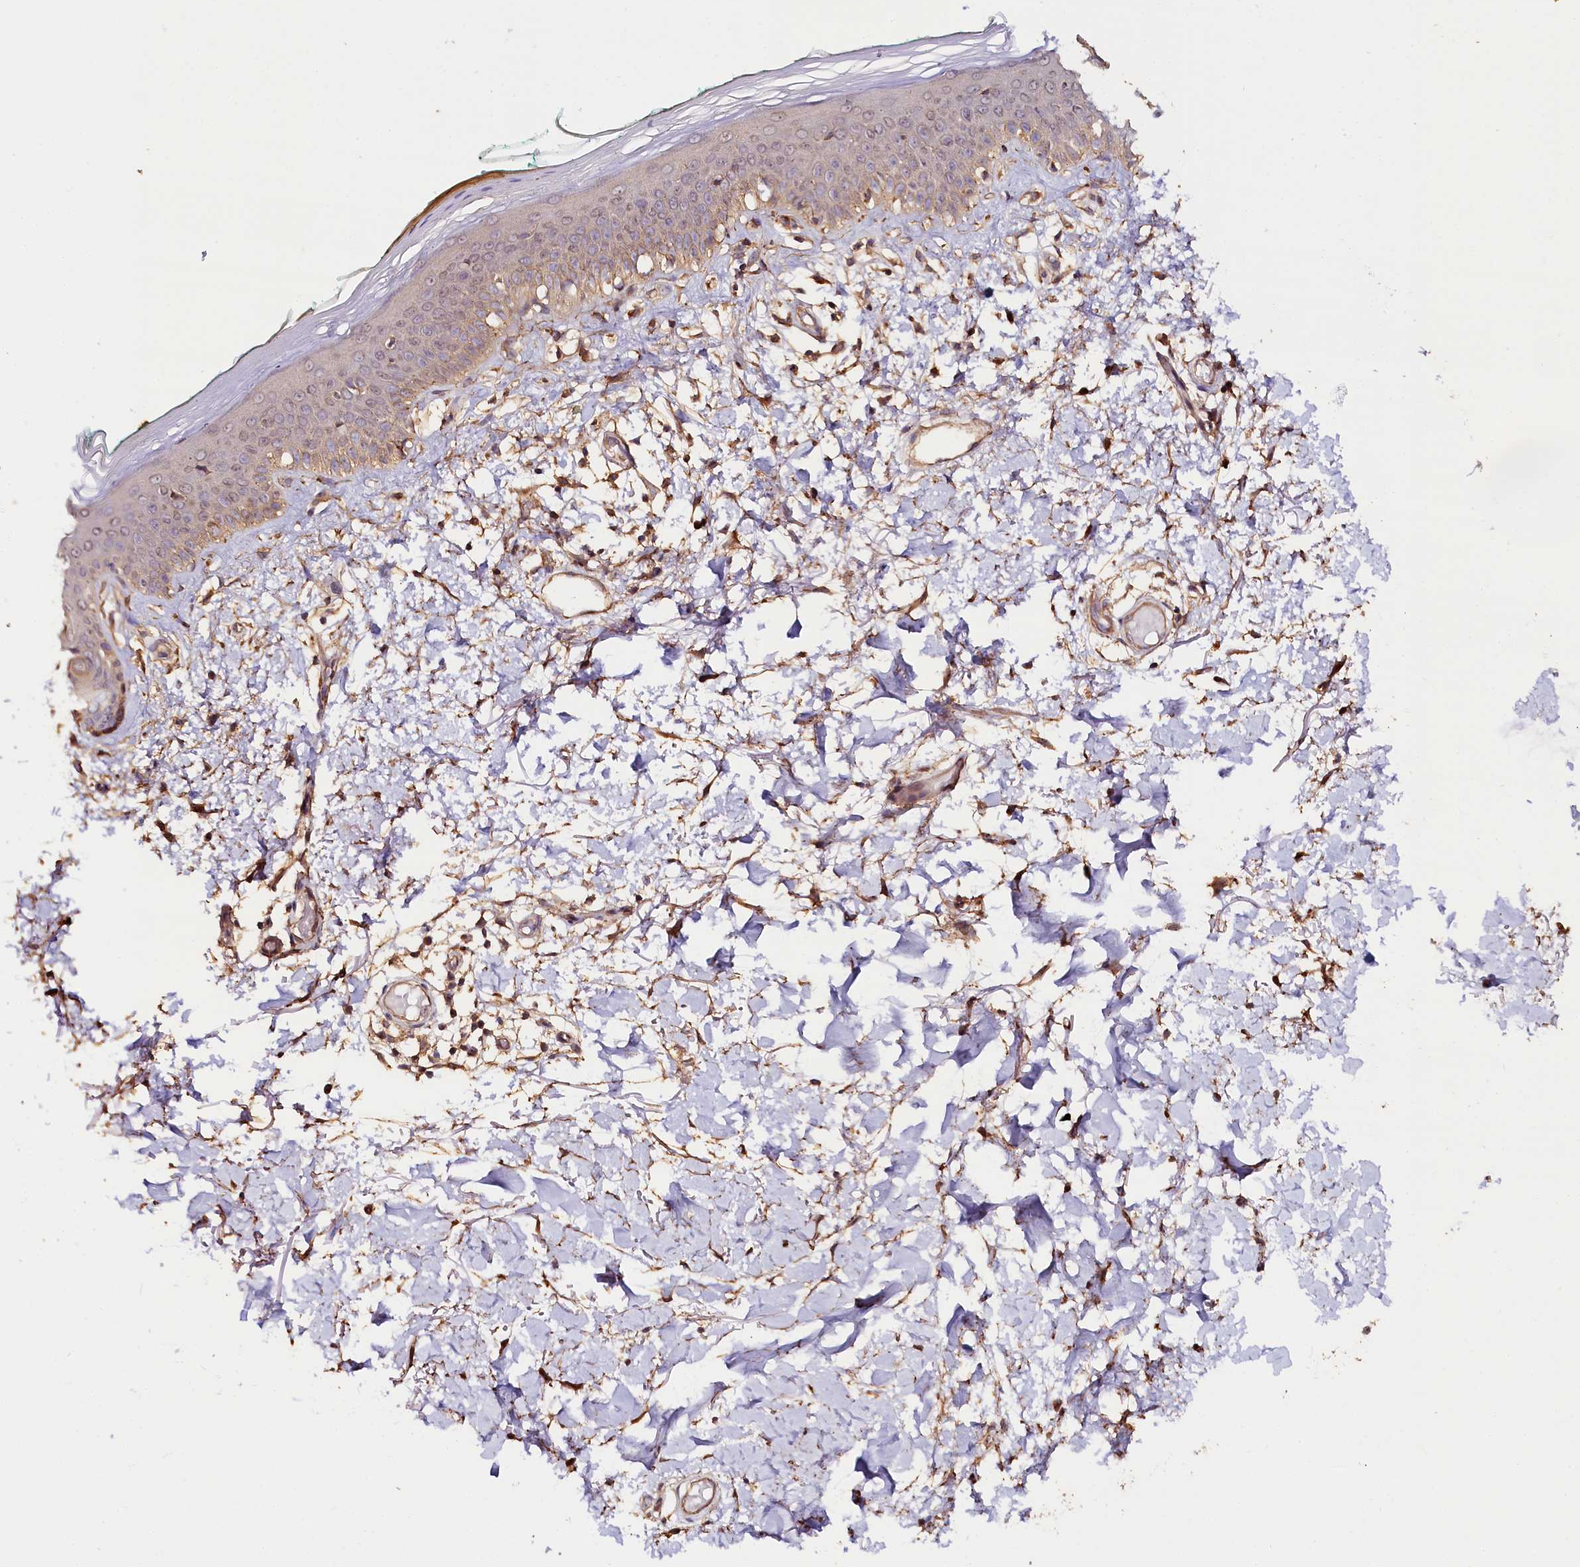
{"staining": {"intensity": "moderate", "quantity": ">75%", "location": "cytoplasmic/membranous"}, "tissue": "skin", "cell_type": "Fibroblasts", "image_type": "normal", "snomed": [{"axis": "morphology", "description": "Normal tissue, NOS"}, {"axis": "topography", "description": "Skin"}], "caption": "Immunohistochemical staining of unremarkable skin demonstrates moderate cytoplasmic/membranous protein staining in approximately >75% of fibroblasts. Immunohistochemistry stains the protein in brown and the nuclei are stained blue.", "gene": "KATNB1", "patient": {"sex": "male", "age": 62}}